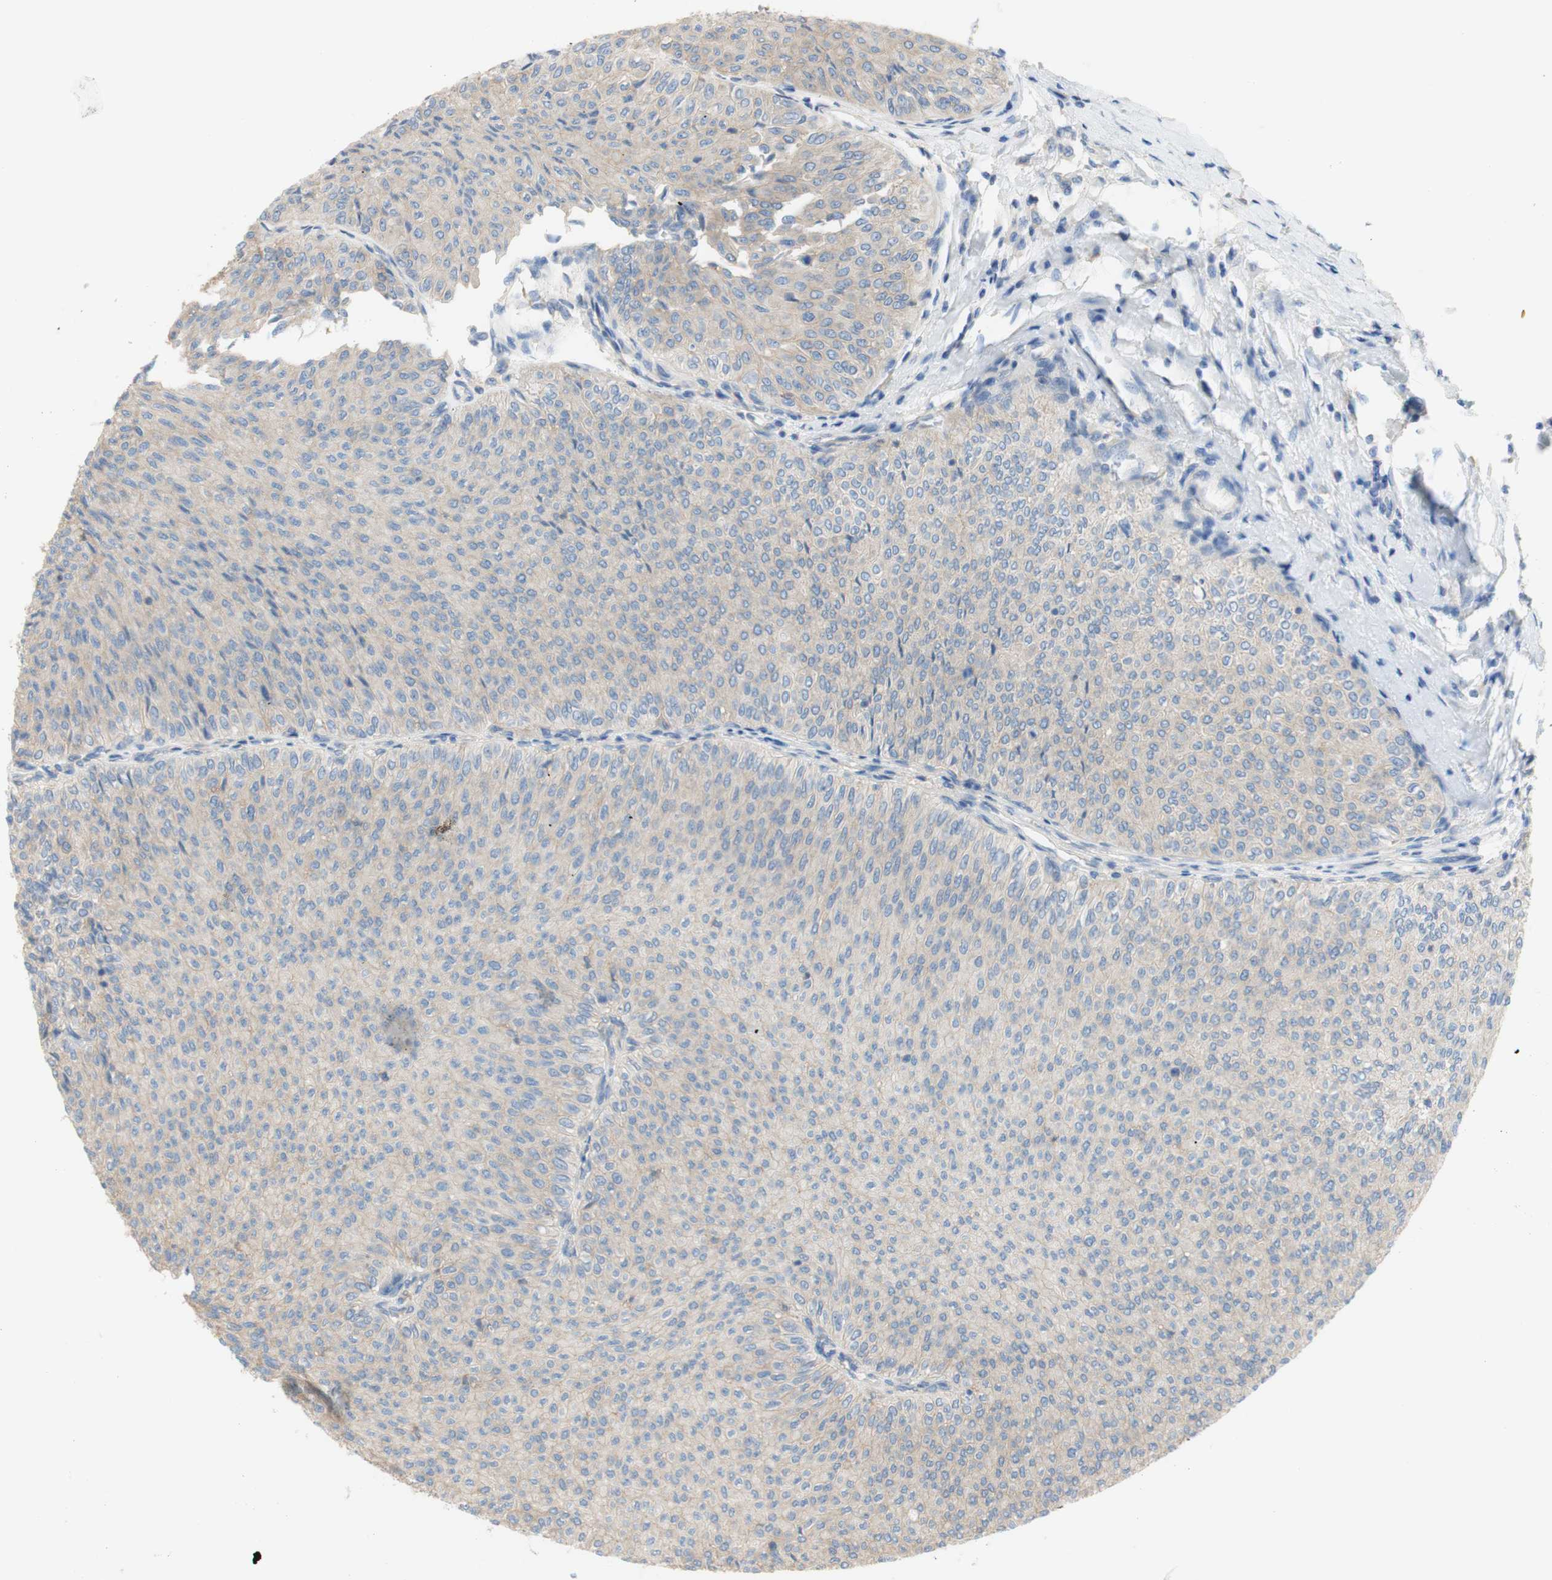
{"staining": {"intensity": "negative", "quantity": "none", "location": "none"}, "tissue": "urothelial cancer", "cell_type": "Tumor cells", "image_type": "cancer", "snomed": [{"axis": "morphology", "description": "Urothelial carcinoma, Low grade"}, {"axis": "topography", "description": "Urinary bladder"}], "caption": "High magnification brightfield microscopy of low-grade urothelial carcinoma stained with DAB (3,3'-diaminobenzidine) (brown) and counterstained with hematoxylin (blue): tumor cells show no significant positivity.", "gene": "ATP2B1", "patient": {"sex": "male", "age": 78}}